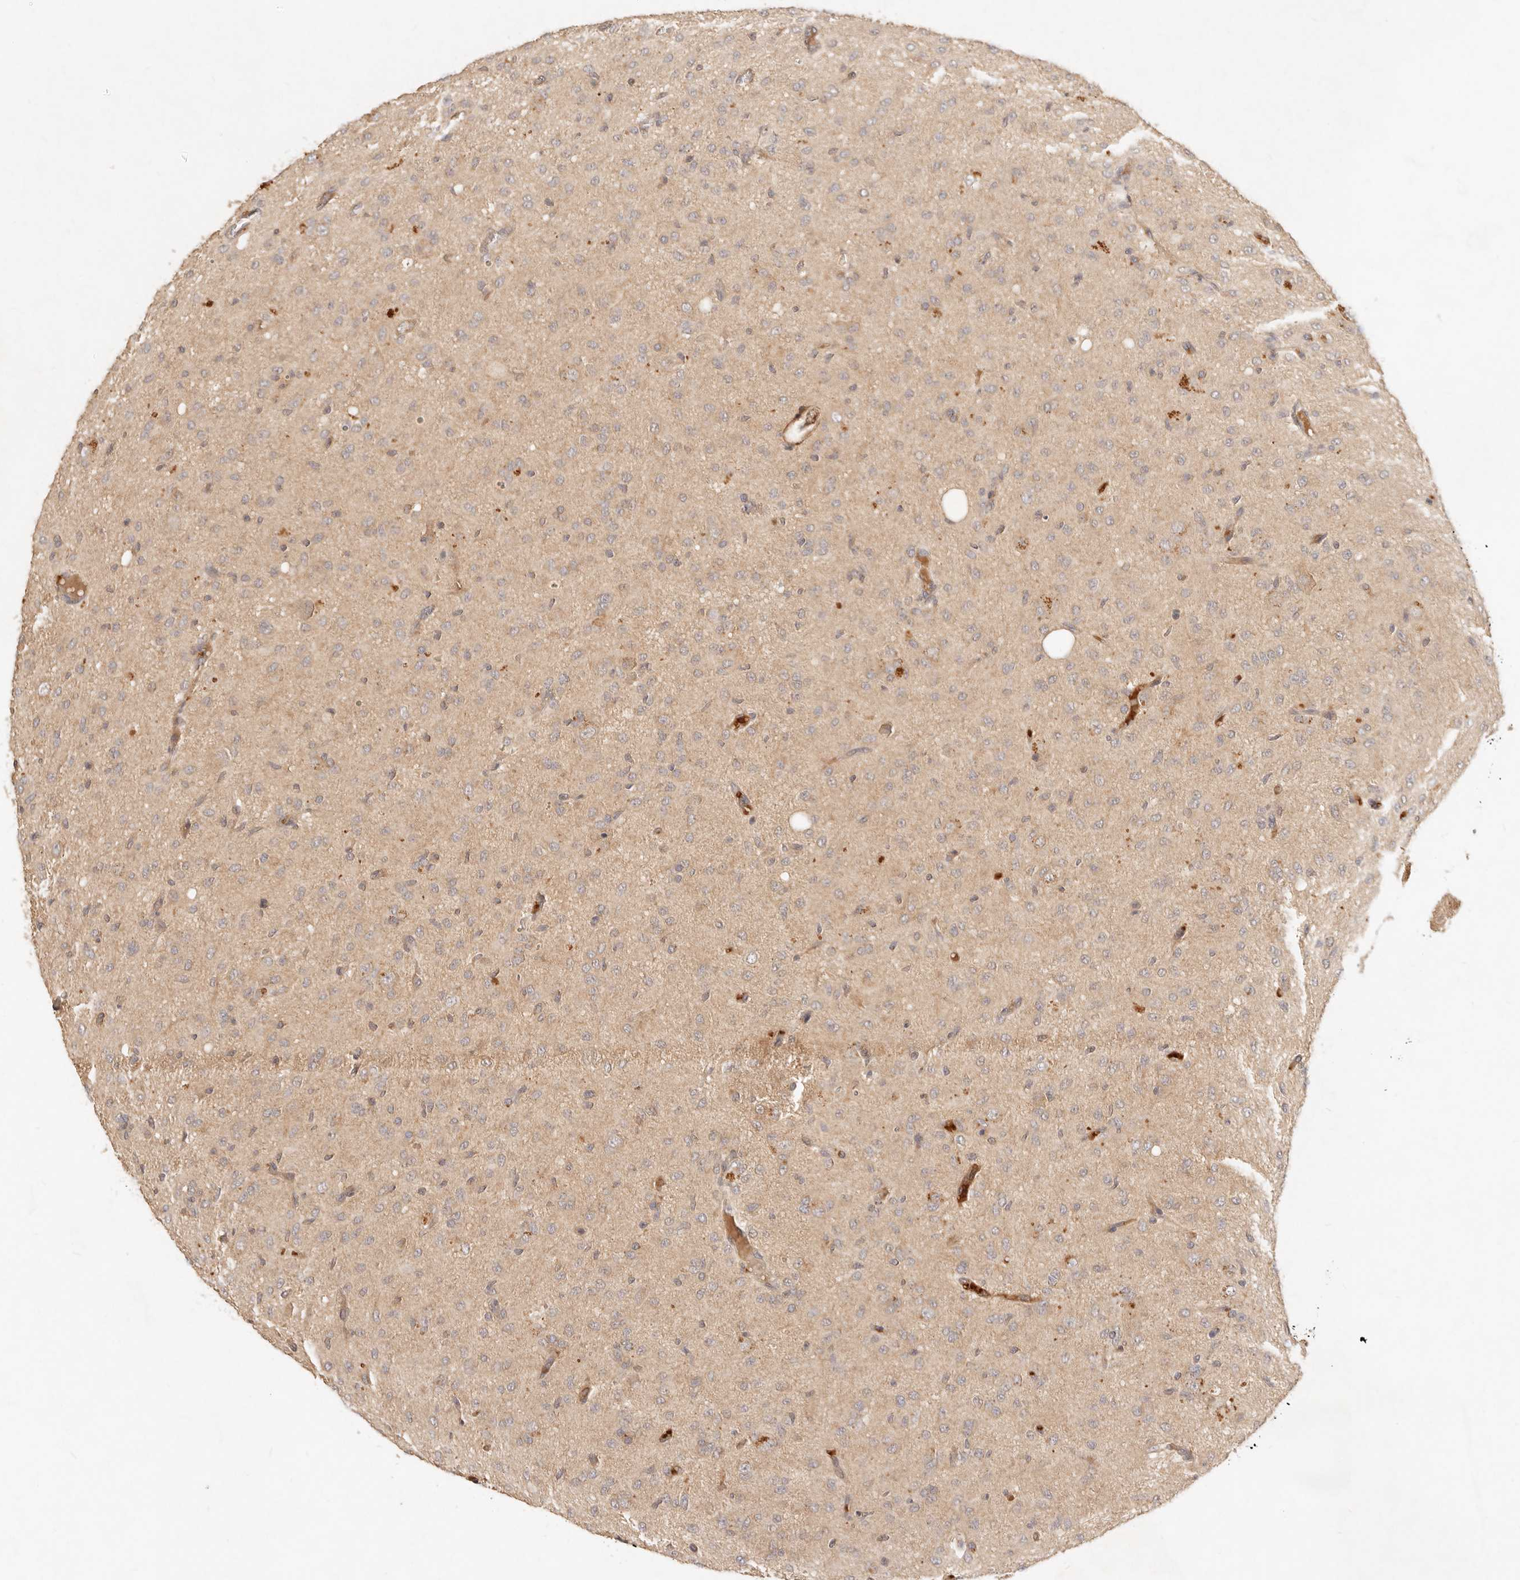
{"staining": {"intensity": "weak", "quantity": ">75%", "location": "cytoplasmic/membranous"}, "tissue": "glioma", "cell_type": "Tumor cells", "image_type": "cancer", "snomed": [{"axis": "morphology", "description": "Glioma, malignant, High grade"}, {"axis": "topography", "description": "Brain"}], "caption": "The histopathology image demonstrates immunohistochemical staining of glioma. There is weak cytoplasmic/membranous positivity is identified in about >75% of tumor cells.", "gene": "FREM2", "patient": {"sex": "female", "age": 59}}